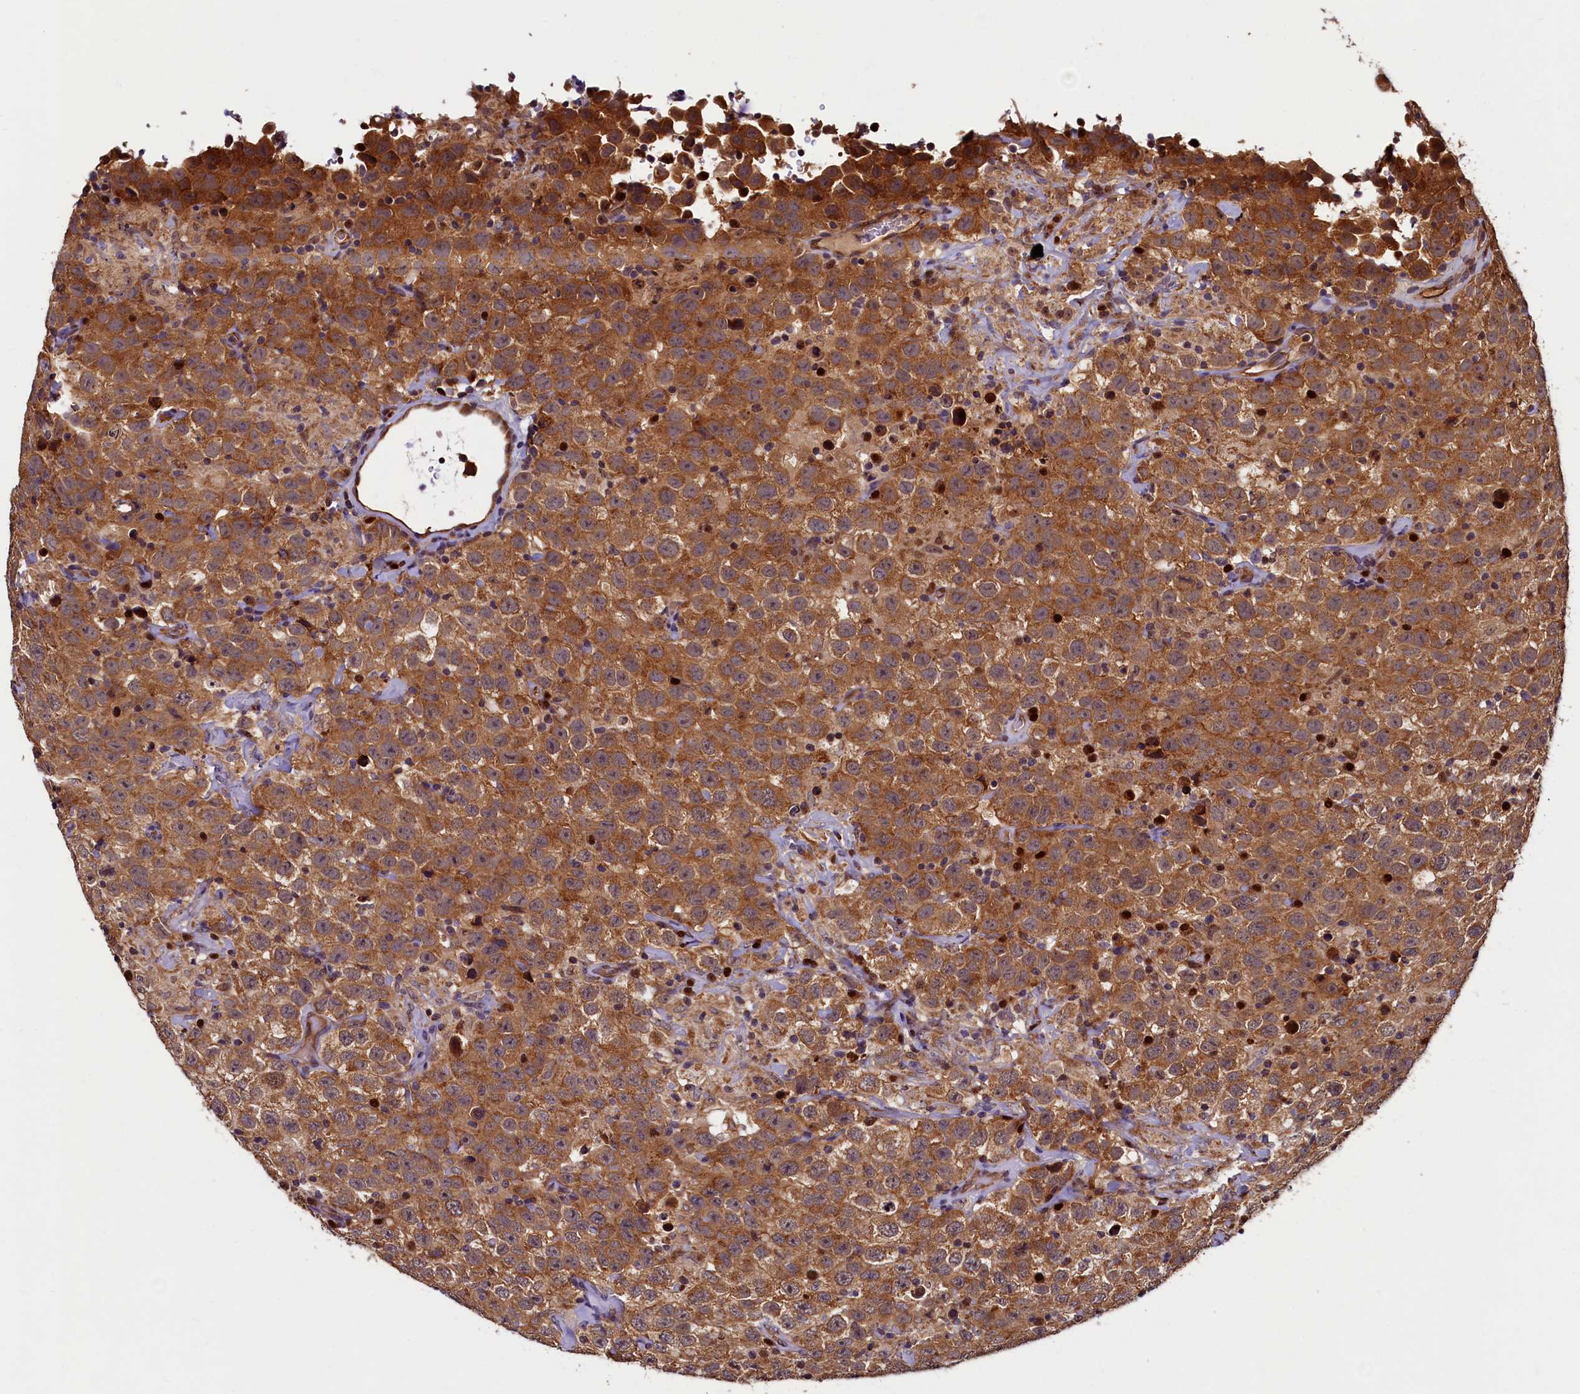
{"staining": {"intensity": "moderate", "quantity": ">75%", "location": "cytoplasmic/membranous"}, "tissue": "testis cancer", "cell_type": "Tumor cells", "image_type": "cancer", "snomed": [{"axis": "morphology", "description": "Seminoma, NOS"}, {"axis": "topography", "description": "Testis"}], "caption": "Testis seminoma stained for a protein demonstrates moderate cytoplasmic/membranous positivity in tumor cells.", "gene": "NCKAP5L", "patient": {"sex": "male", "age": 41}}